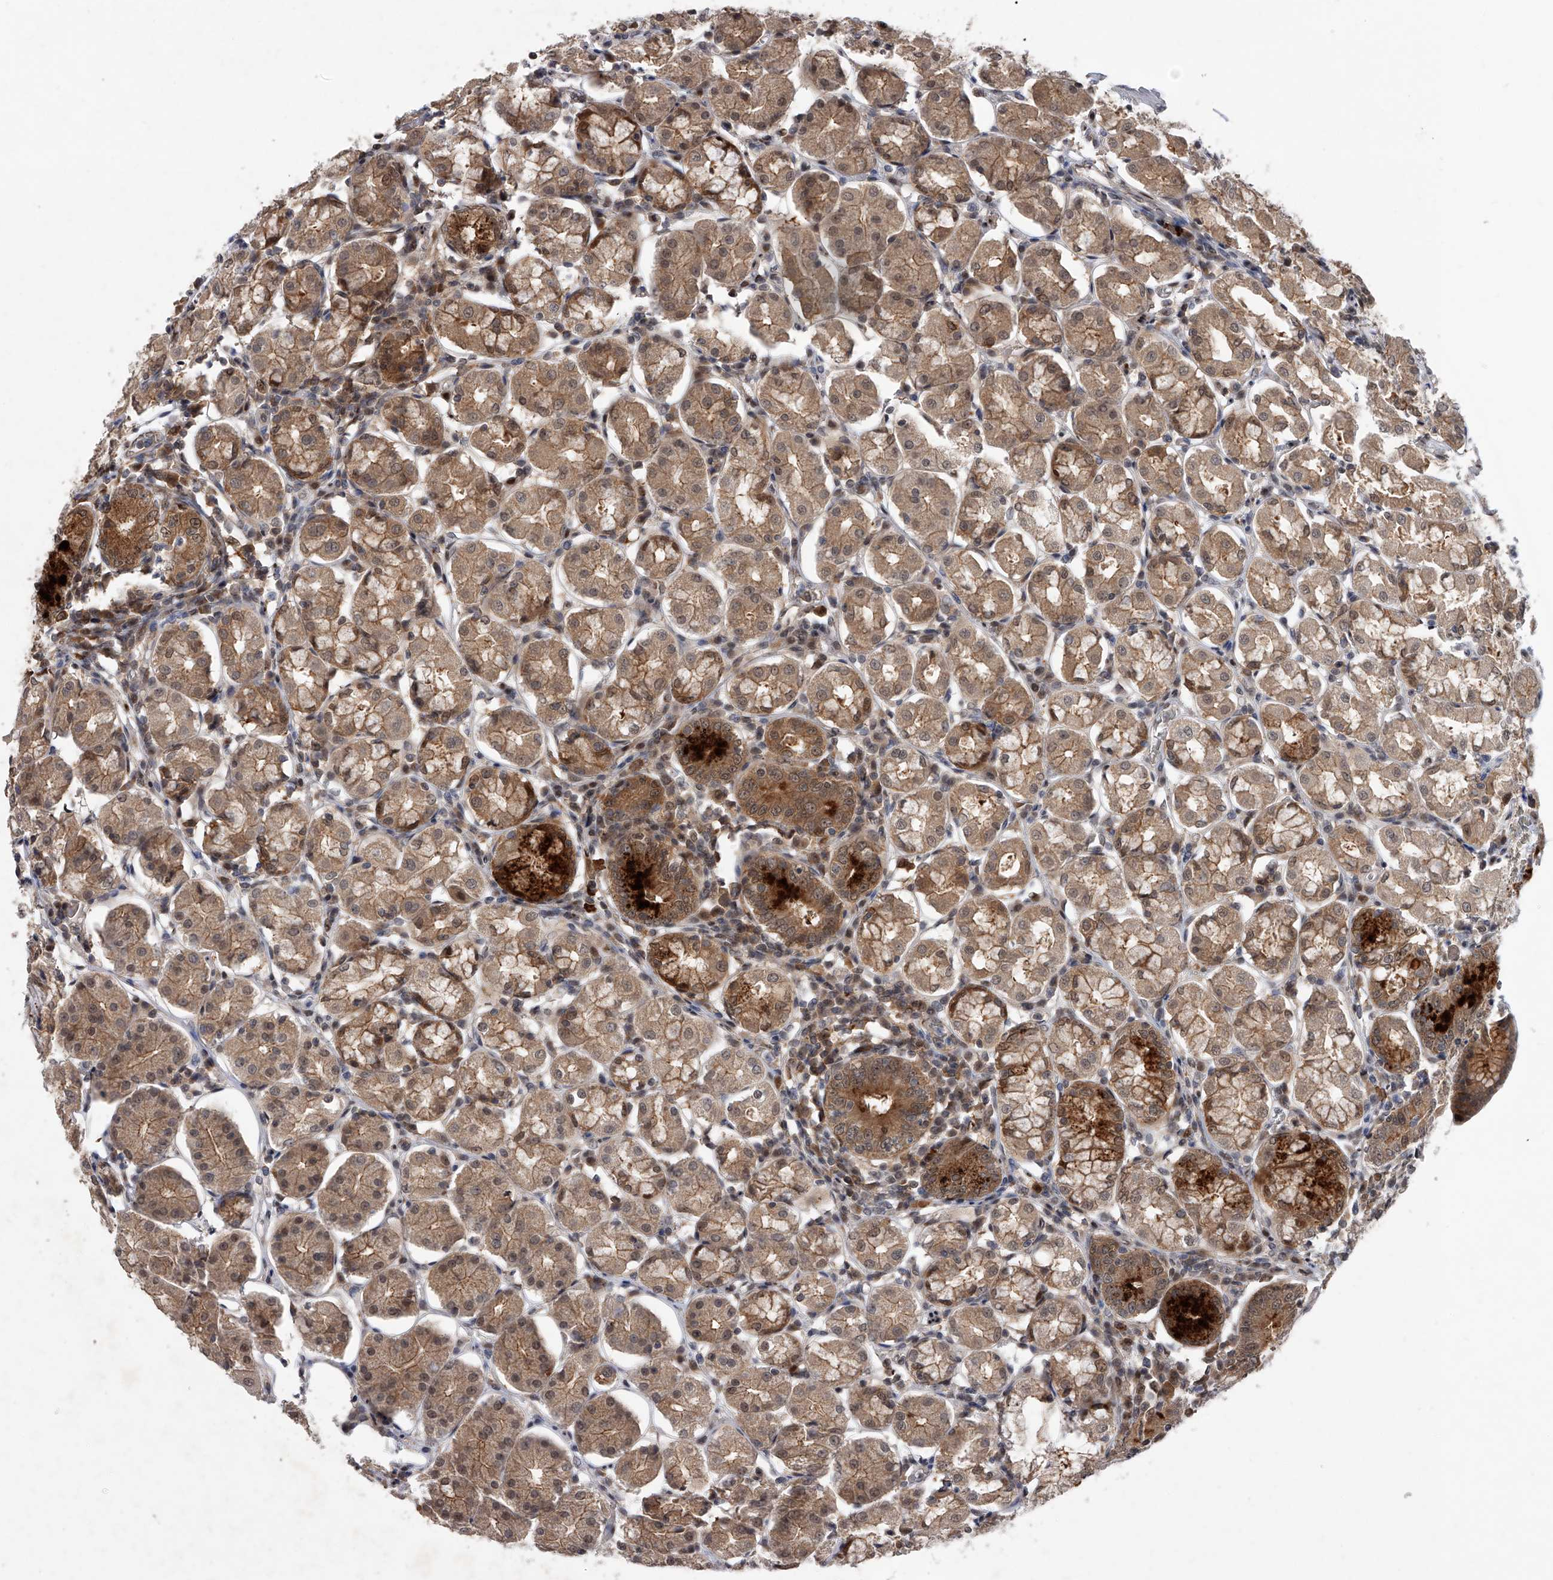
{"staining": {"intensity": "moderate", "quantity": ">75%", "location": "cytoplasmic/membranous,nuclear"}, "tissue": "stomach", "cell_type": "Glandular cells", "image_type": "normal", "snomed": [{"axis": "morphology", "description": "Normal tissue, NOS"}, {"axis": "topography", "description": "Stomach, lower"}], "caption": "The photomicrograph reveals staining of normal stomach, revealing moderate cytoplasmic/membranous,nuclear protein staining (brown color) within glandular cells.", "gene": "RWDD2A", "patient": {"sex": "female", "age": 56}}